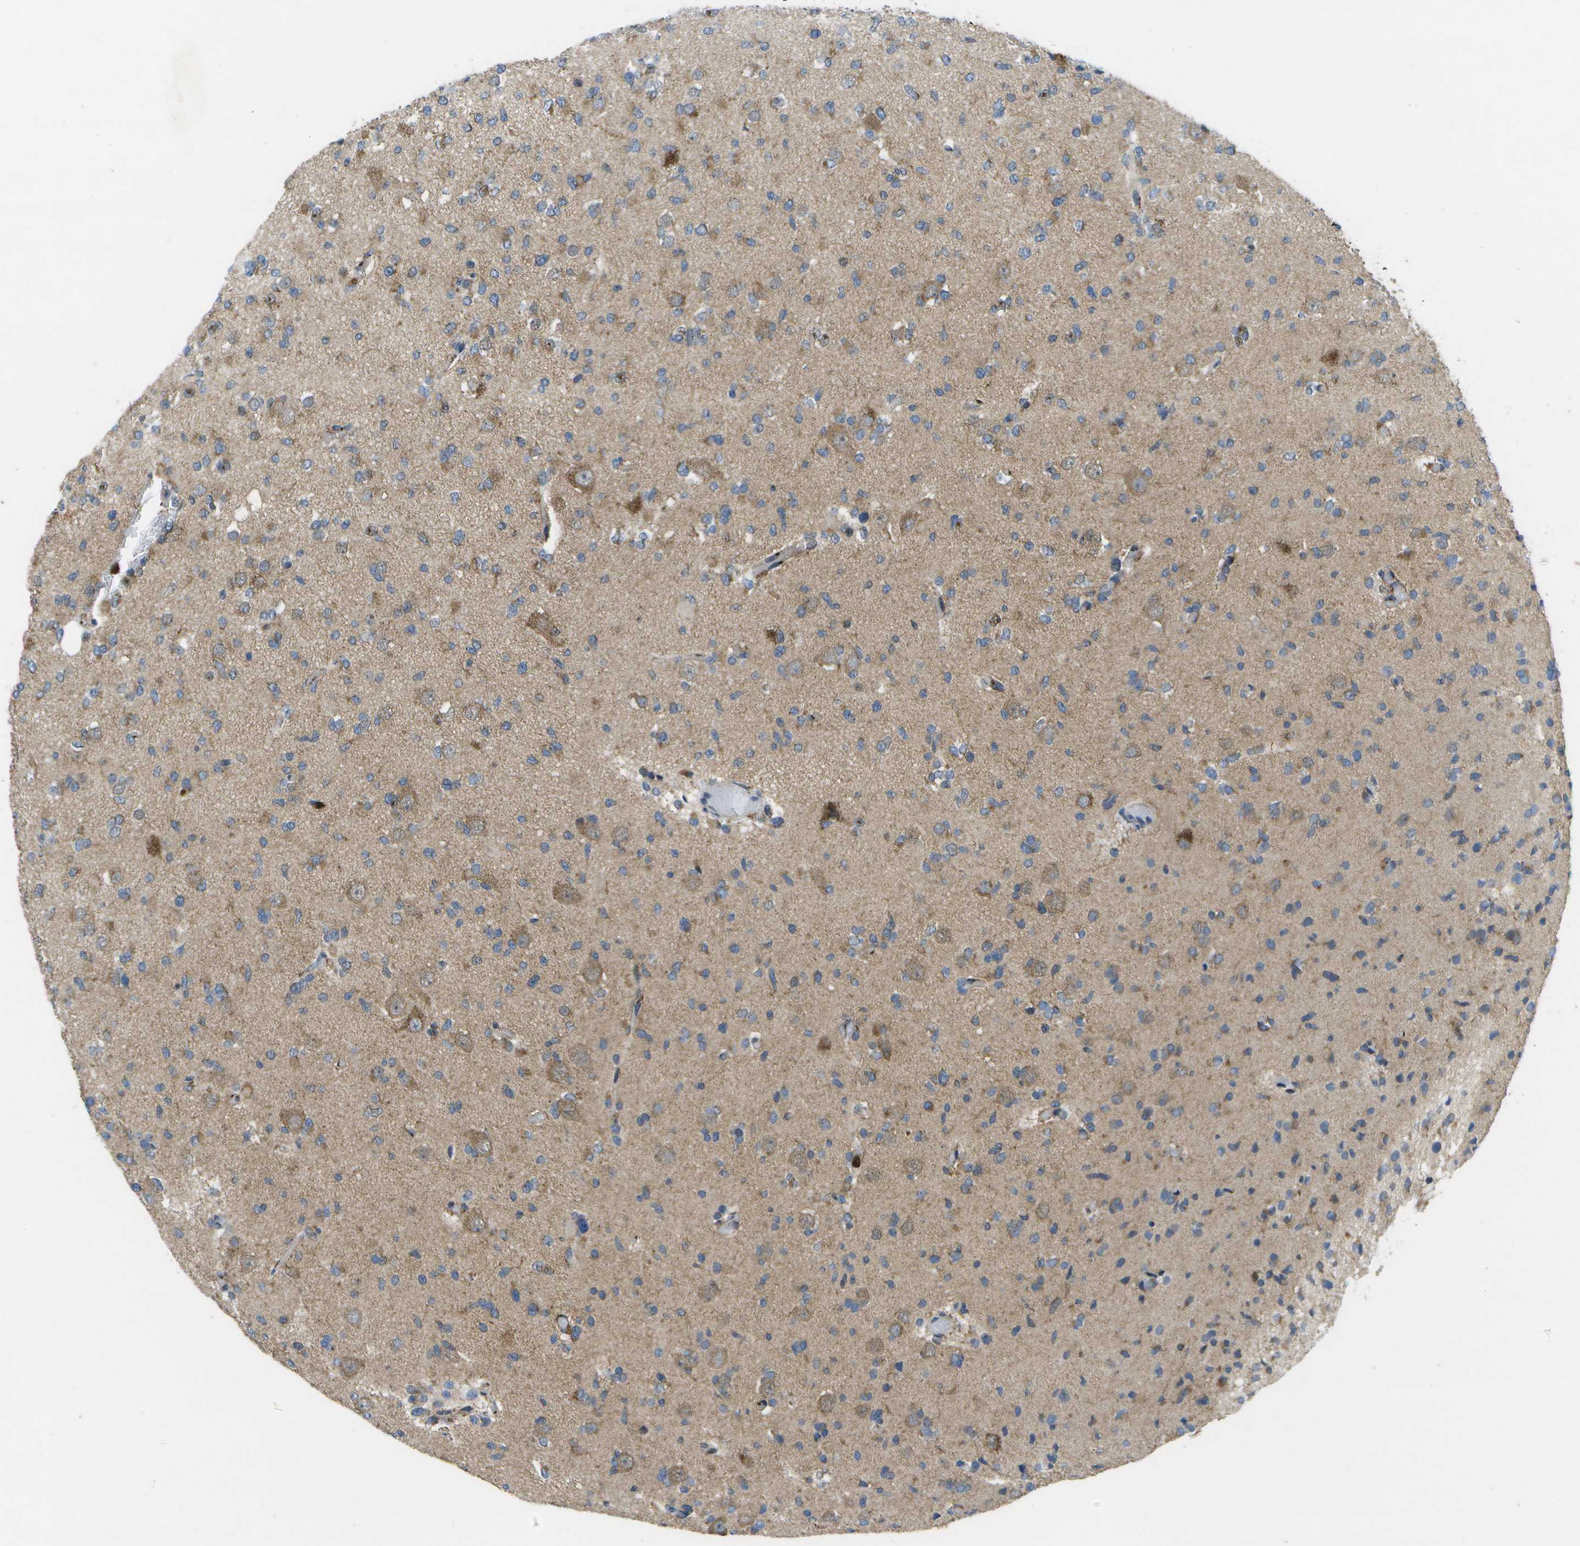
{"staining": {"intensity": "moderate", "quantity": "25%-75%", "location": "cytoplasmic/membranous"}, "tissue": "glioma", "cell_type": "Tumor cells", "image_type": "cancer", "snomed": [{"axis": "morphology", "description": "Glioma, malignant, Low grade"}, {"axis": "topography", "description": "Brain"}], "caption": "This image displays IHC staining of human glioma, with medium moderate cytoplasmic/membranous positivity in approximately 25%-75% of tumor cells.", "gene": "GALNT15", "patient": {"sex": "female", "age": 22}}